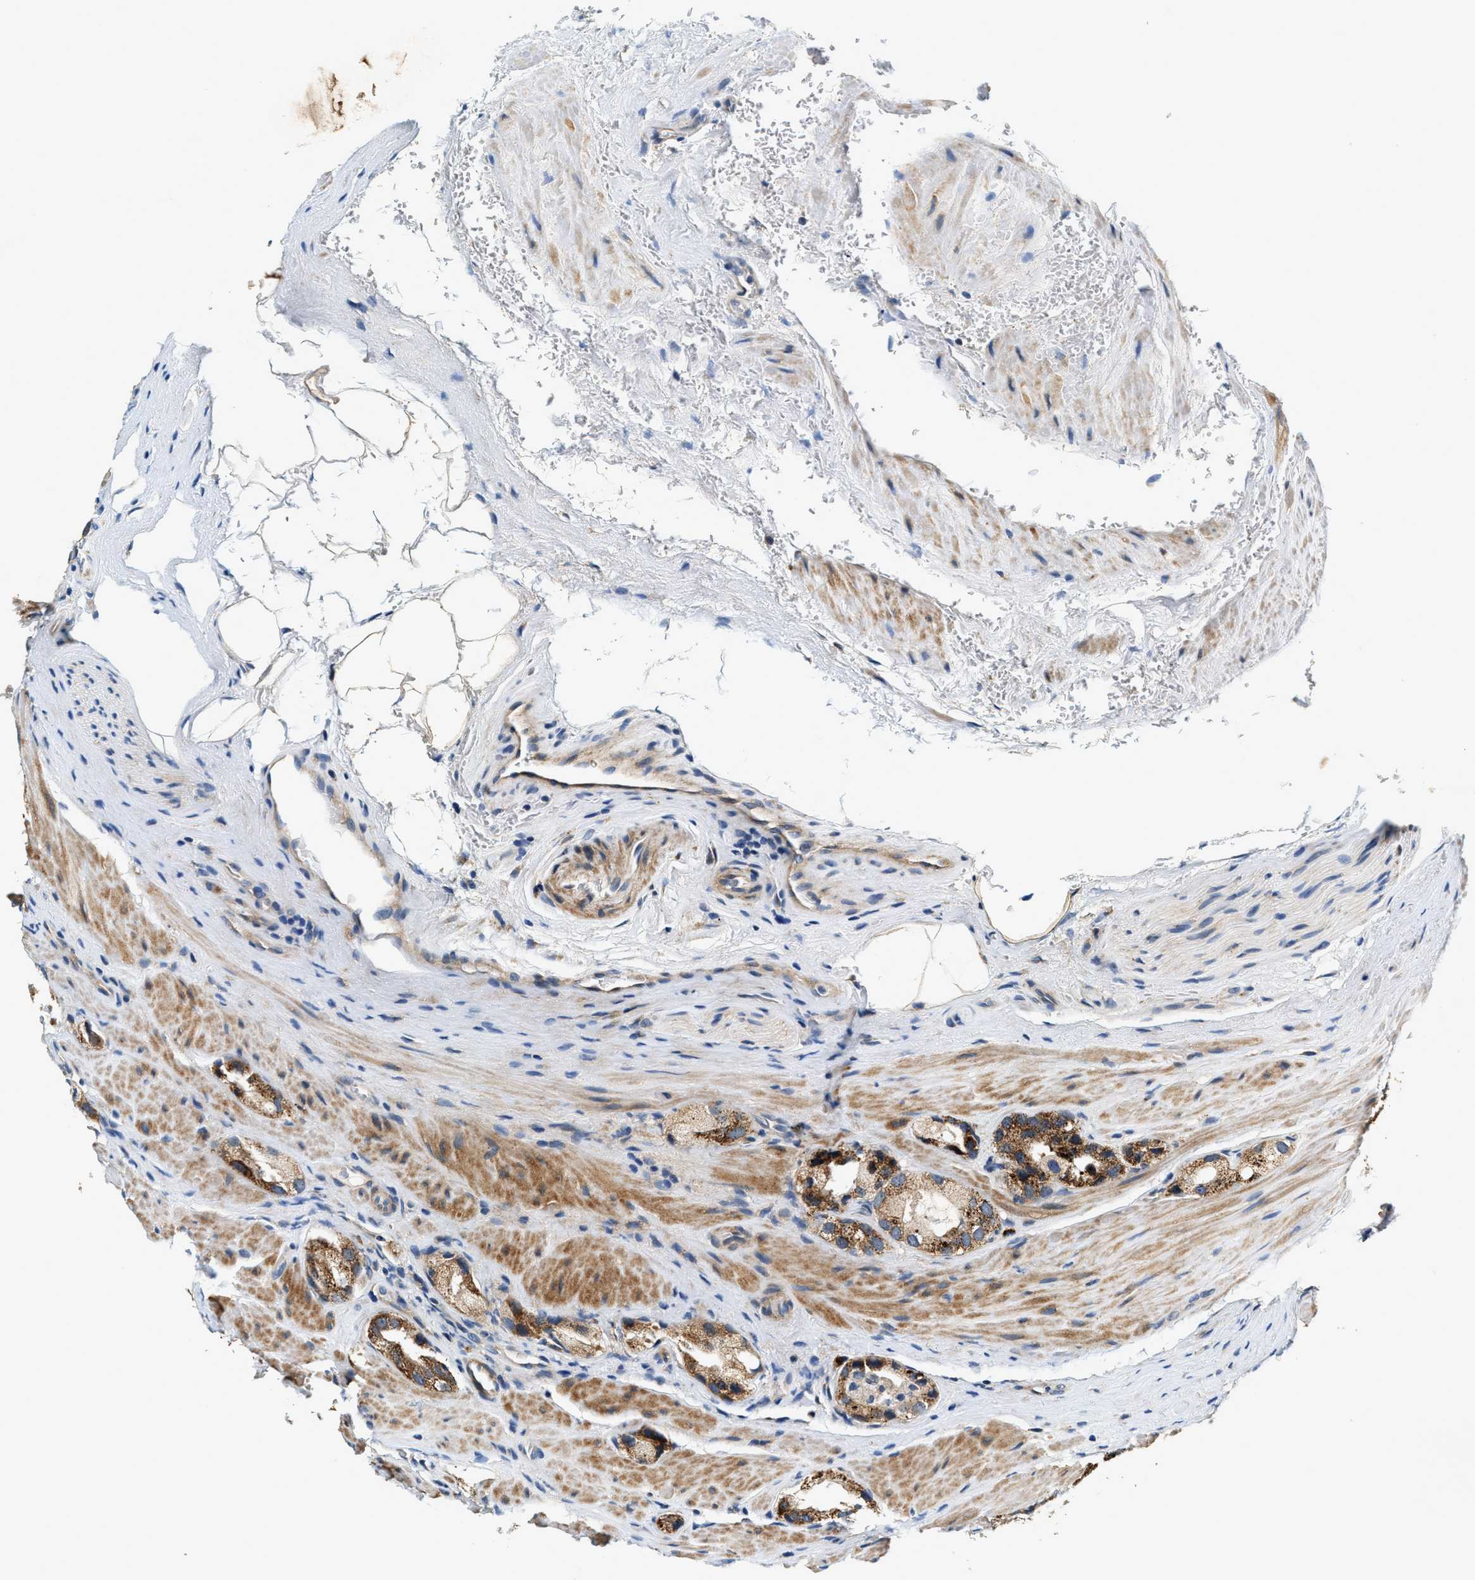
{"staining": {"intensity": "strong", "quantity": ">75%", "location": "cytoplasmic/membranous"}, "tissue": "prostate cancer", "cell_type": "Tumor cells", "image_type": "cancer", "snomed": [{"axis": "morphology", "description": "Adenocarcinoma, High grade"}, {"axis": "topography", "description": "Prostate"}], "caption": "Immunohistochemistry (IHC) image of neoplastic tissue: prostate cancer stained using immunohistochemistry (IHC) shows high levels of strong protein expression localized specifically in the cytoplasmic/membranous of tumor cells, appearing as a cytoplasmic/membranous brown color.", "gene": "DUSP10", "patient": {"sex": "male", "age": 63}}